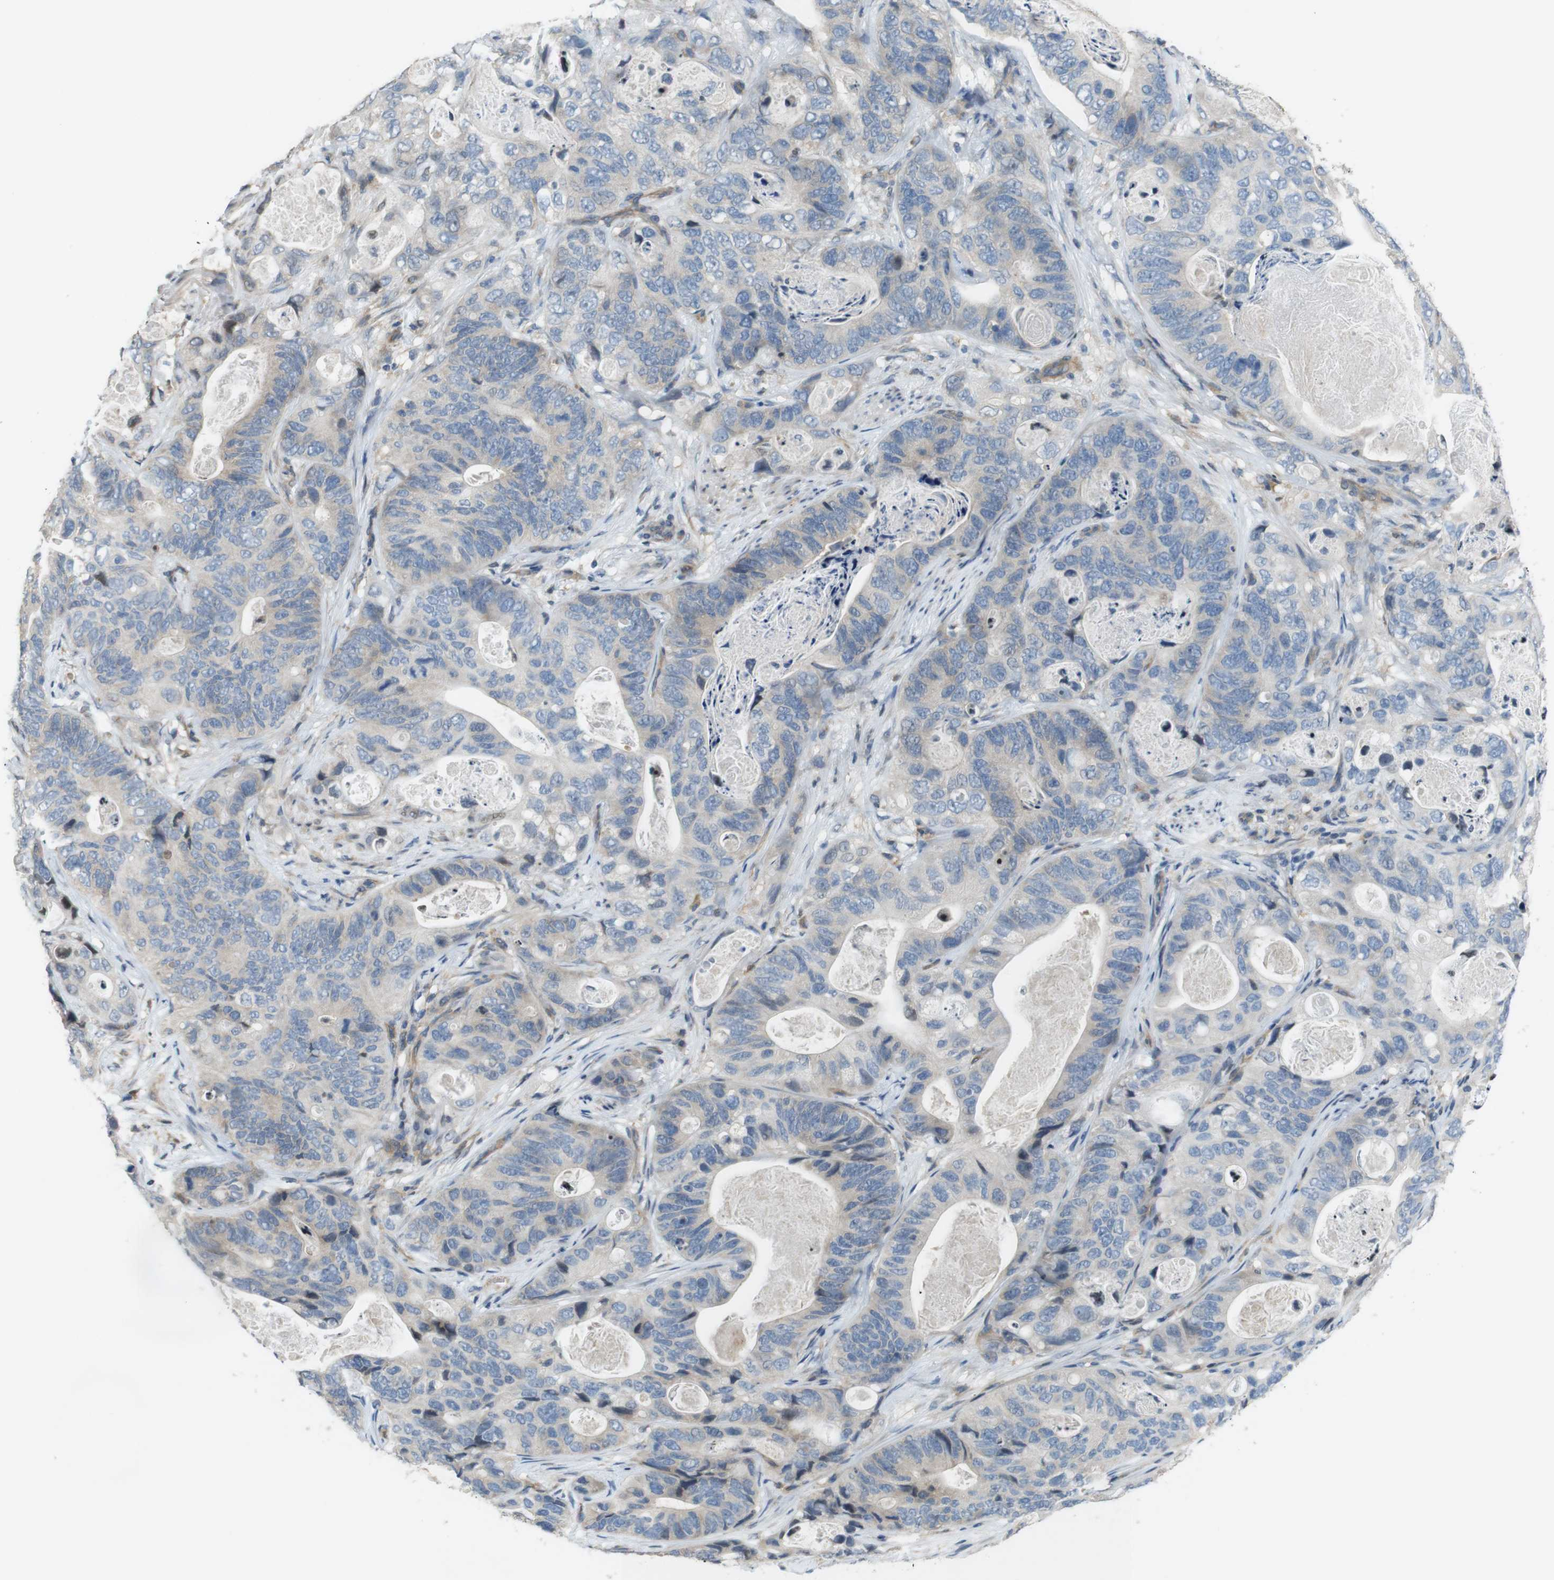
{"staining": {"intensity": "negative", "quantity": "none", "location": "none"}, "tissue": "stomach cancer", "cell_type": "Tumor cells", "image_type": "cancer", "snomed": [{"axis": "morphology", "description": "Adenocarcinoma, NOS"}, {"axis": "topography", "description": "Stomach"}], "caption": "DAB immunohistochemical staining of human adenocarcinoma (stomach) shows no significant staining in tumor cells. (DAB immunohistochemistry (IHC), high magnification).", "gene": "PCDH10", "patient": {"sex": "female", "age": 89}}